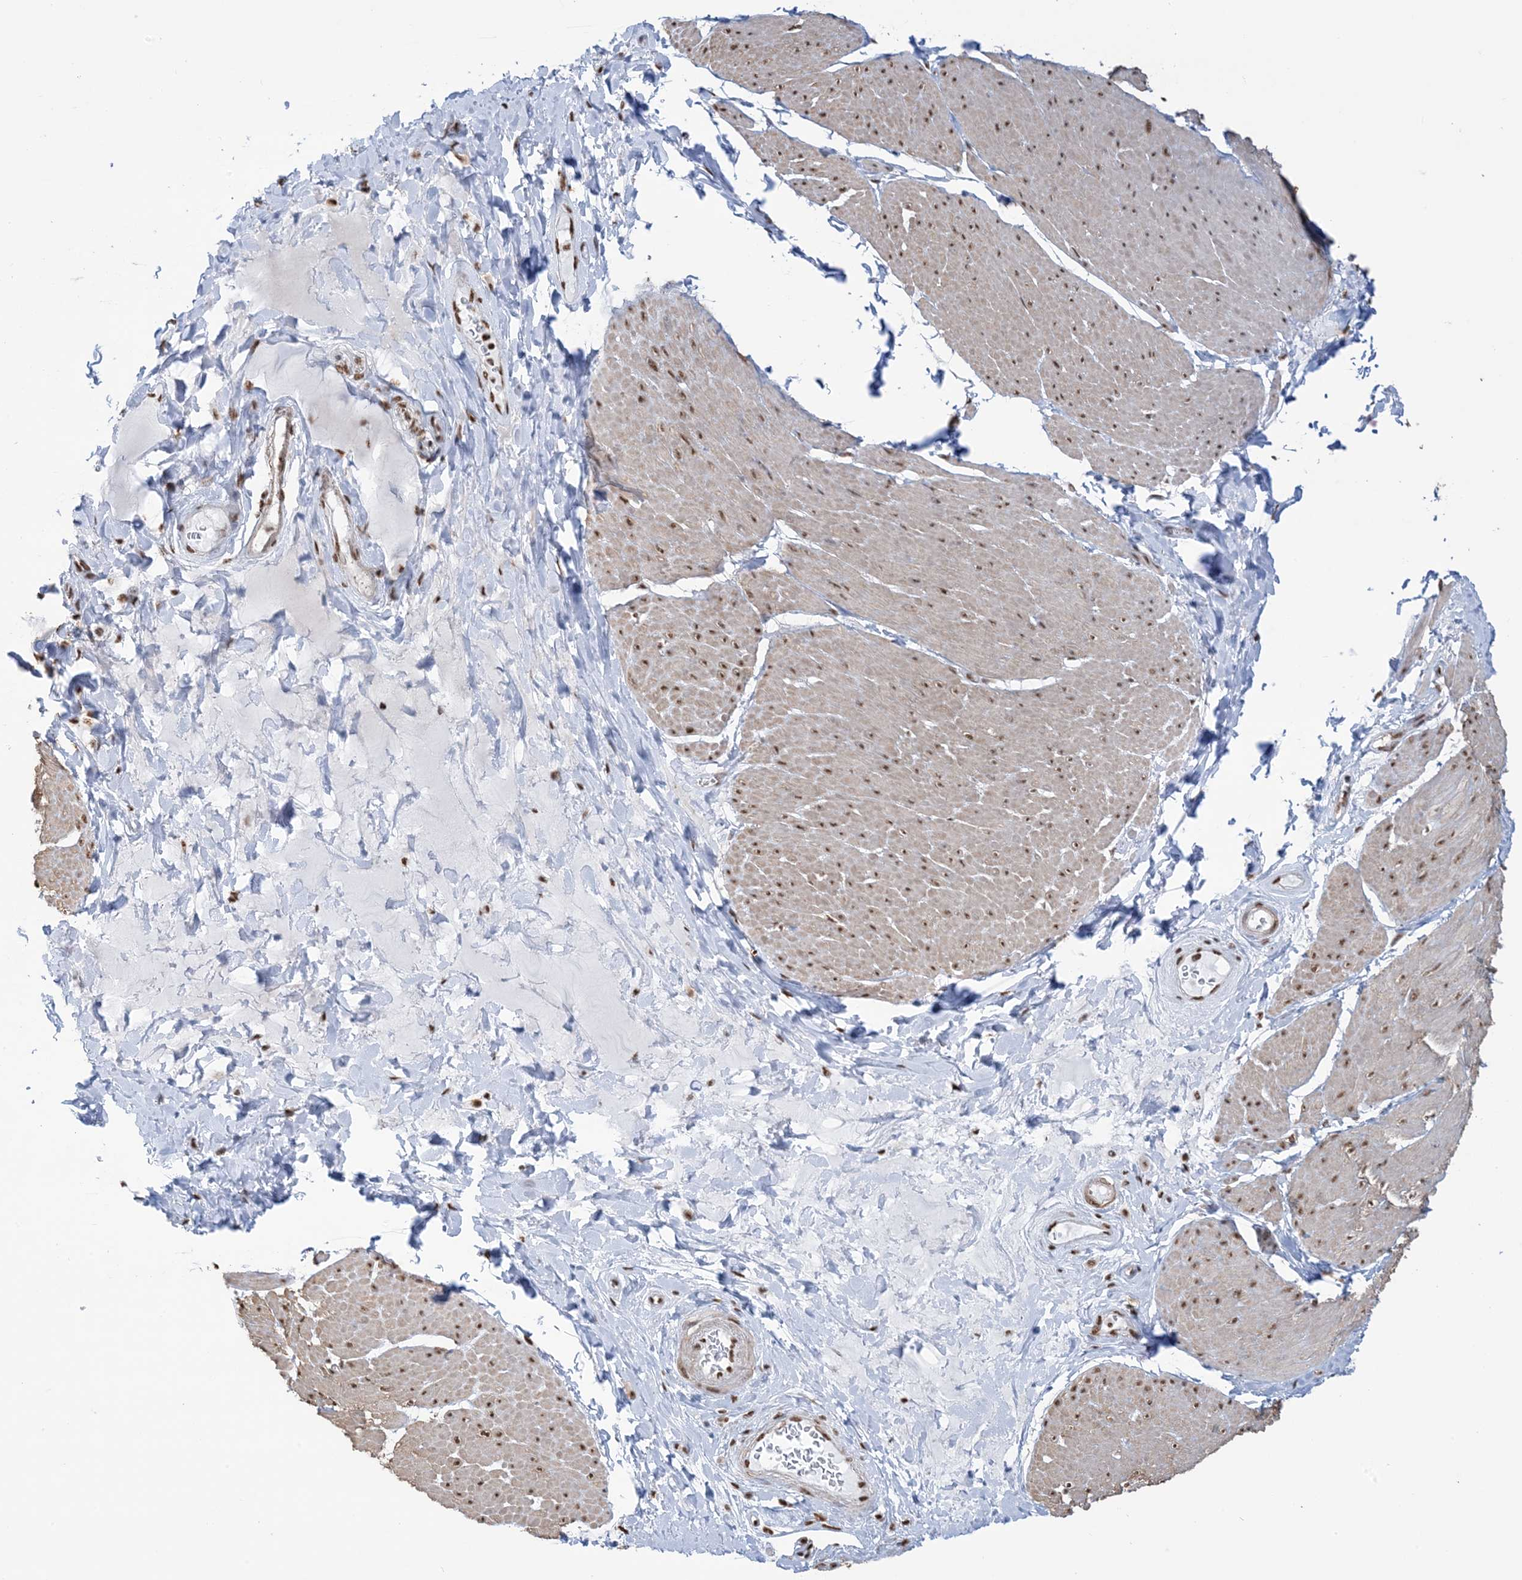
{"staining": {"intensity": "moderate", "quantity": "25%-75%", "location": "cytoplasmic/membranous,nuclear"}, "tissue": "smooth muscle", "cell_type": "Smooth muscle cells", "image_type": "normal", "snomed": [{"axis": "morphology", "description": "Urothelial carcinoma, High grade"}, {"axis": "topography", "description": "Urinary bladder"}], "caption": "Protein staining of normal smooth muscle displays moderate cytoplasmic/membranous,nuclear expression in approximately 25%-75% of smooth muscle cells. Using DAB (3,3'-diaminobenzidine) (brown) and hematoxylin (blue) stains, captured at high magnification using brightfield microscopy.", "gene": "ZNF792", "patient": {"sex": "male", "age": 46}}